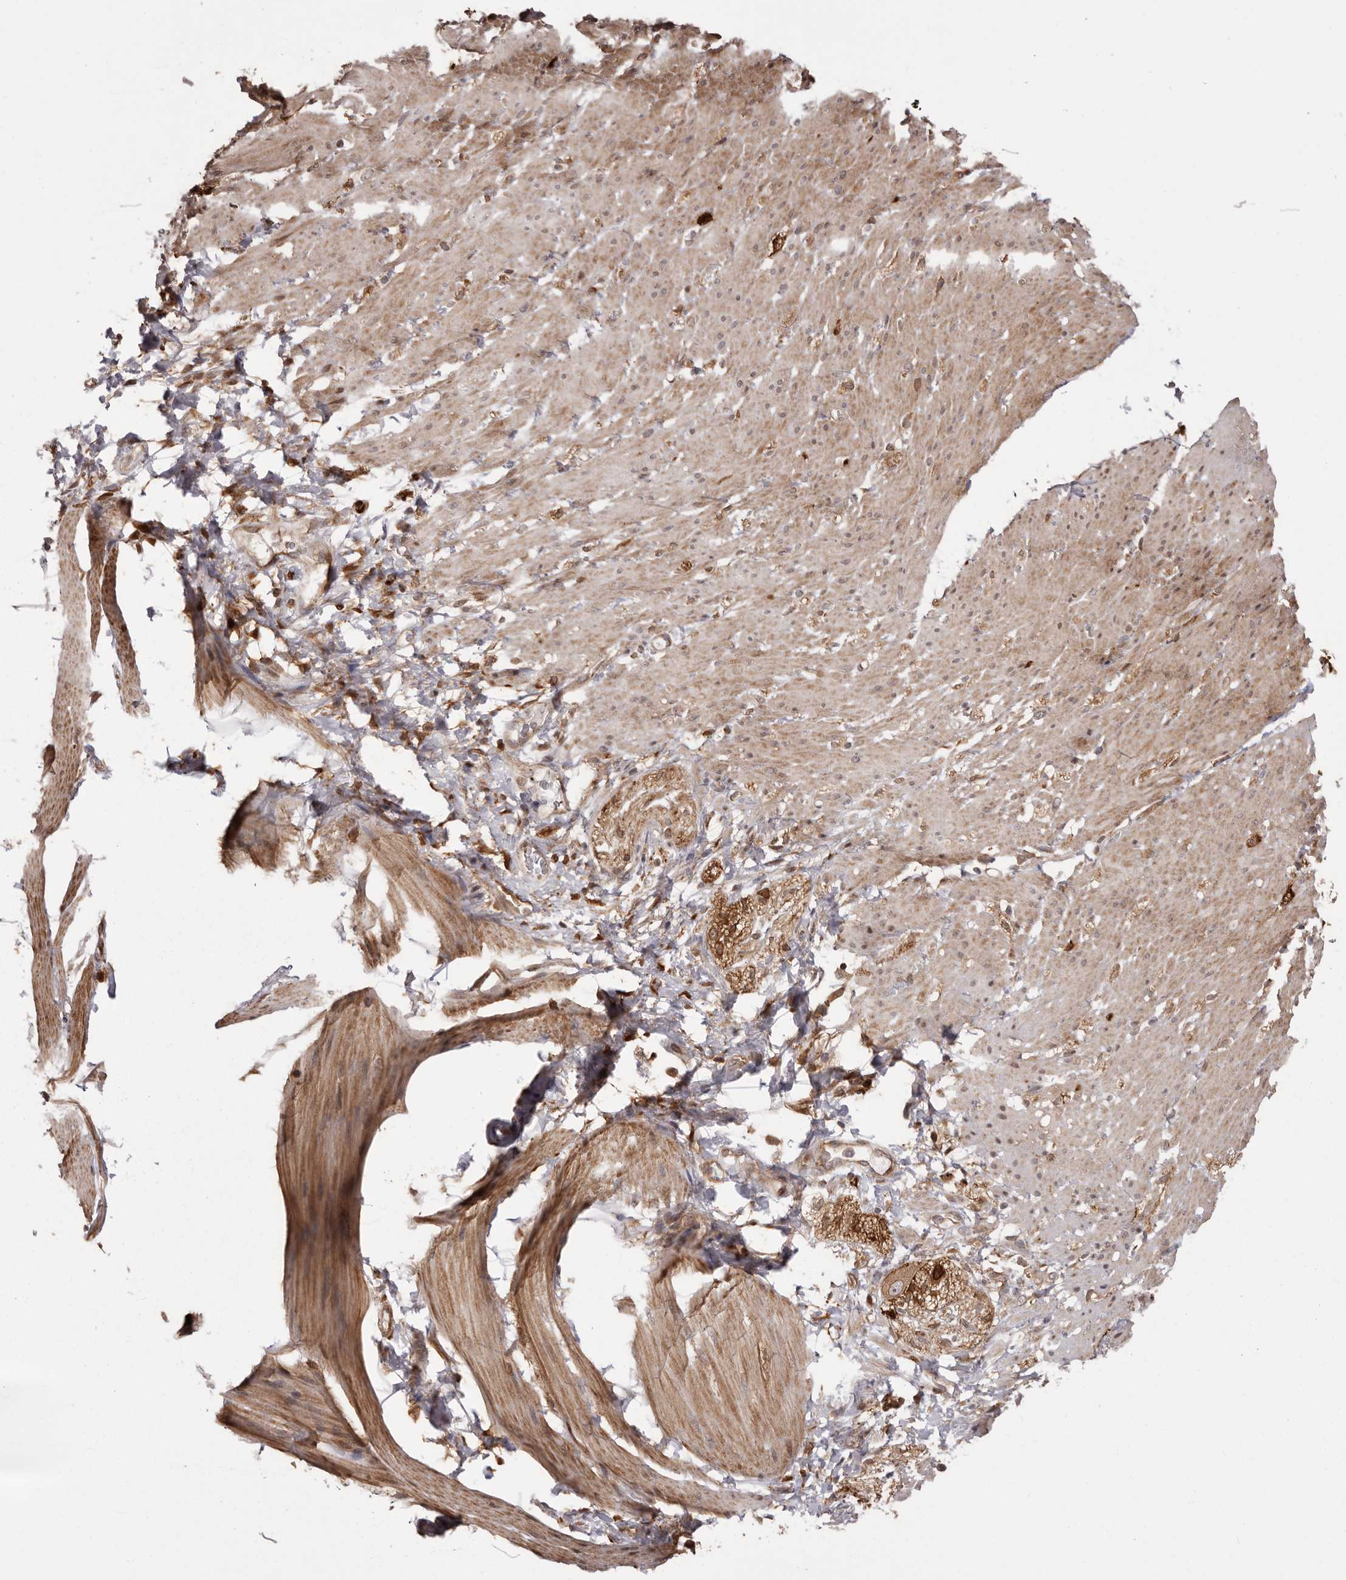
{"staining": {"intensity": "moderate", "quantity": "25%-75%", "location": "cytoplasmic/membranous"}, "tissue": "smooth muscle", "cell_type": "Smooth muscle cells", "image_type": "normal", "snomed": [{"axis": "morphology", "description": "Normal tissue, NOS"}, {"axis": "topography", "description": "Smooth muscle"}, {"axis": "topography", "description": "Small intestine"}], "caption": "This photomicrograph reveals unremarkable smooth muscle stained with IHC to label a protein in brown. The cytoplasmic/membranous of smooth muscle cells show moderate positivity for the protein. Nuclei are counter-stained blue.", "gene": "GFOD1", "patient": {"sex": "female", "age": 84}}